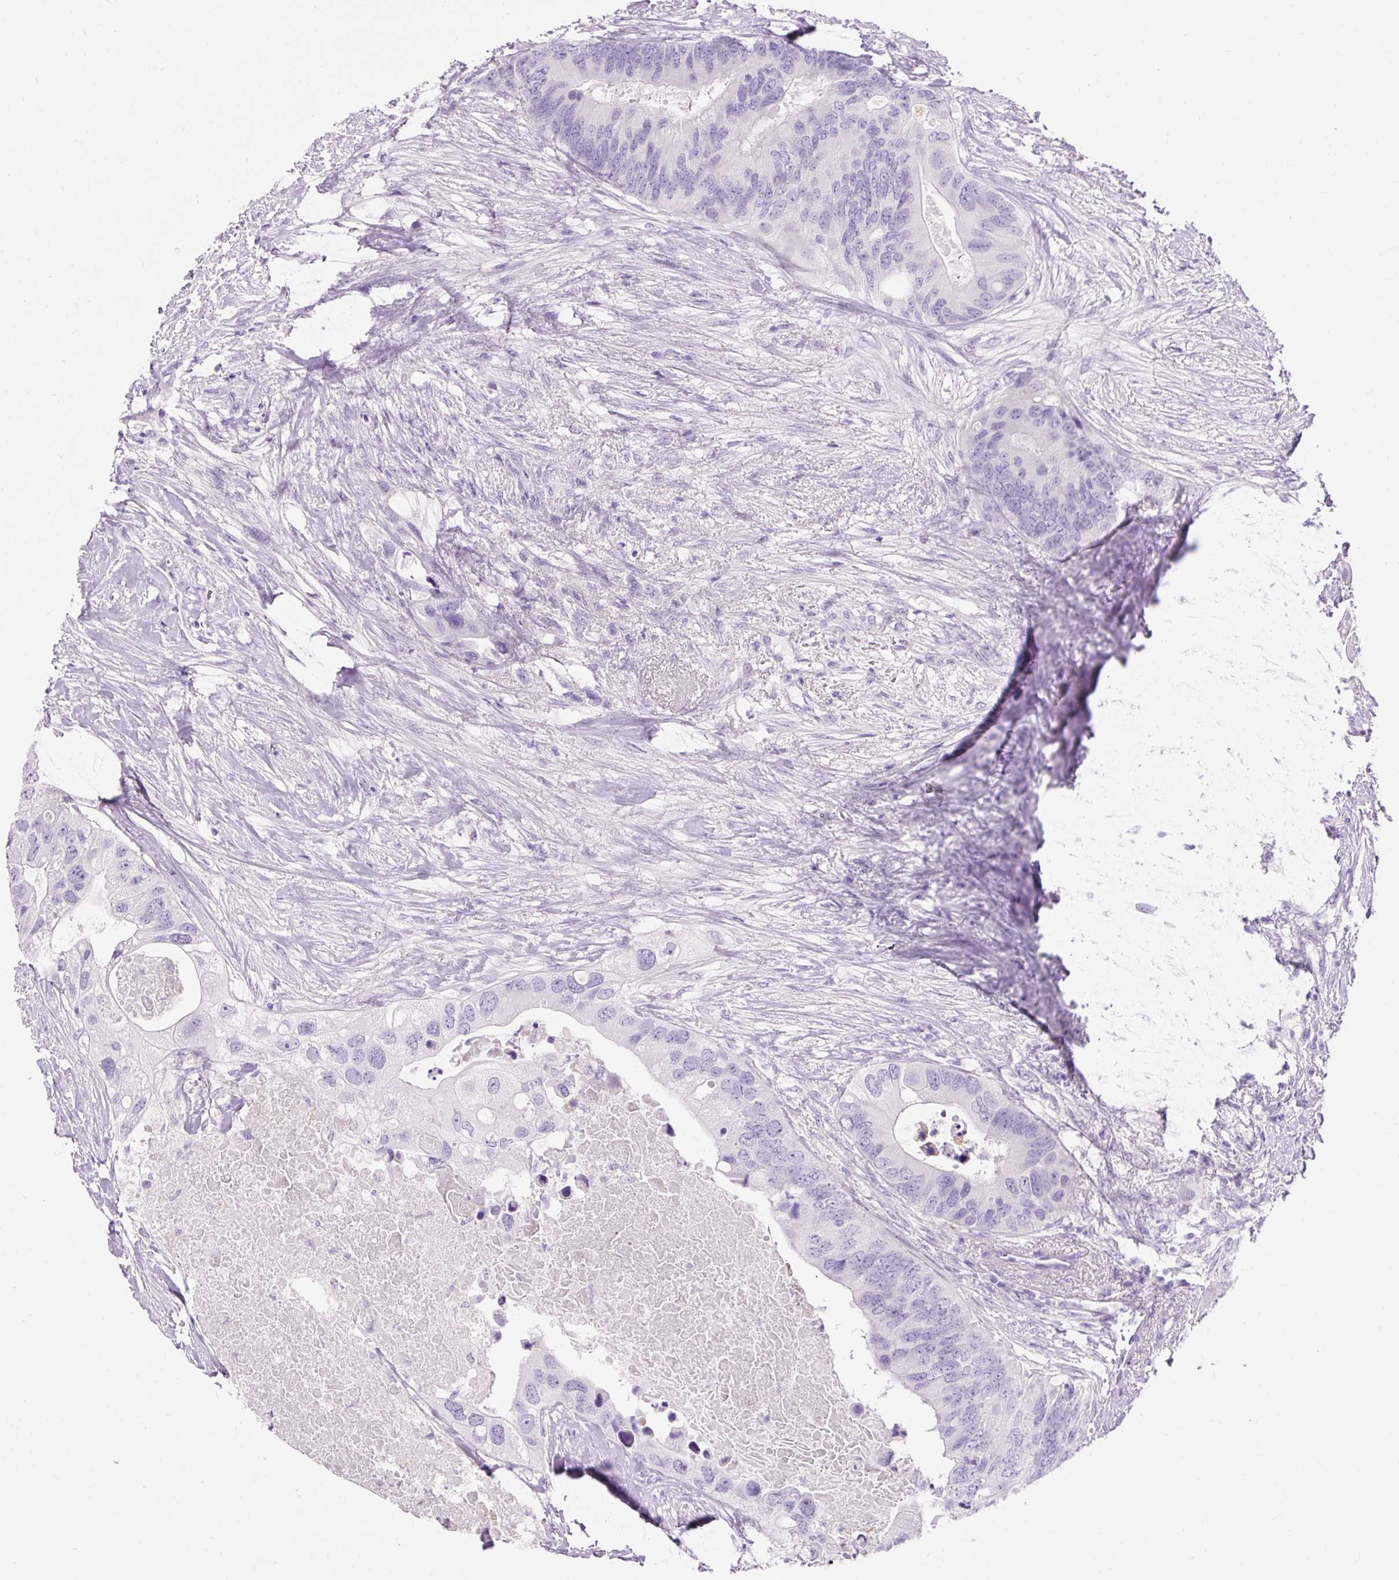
{"staining": {"intensity": "negative", "quantity": "none", "location": "none"}, "tissue": "colorectal cancer", "cell_type": "Tumor cells", "image_type": "cancer", "snomed": [{"axis": "morphology", "description": "Adenocarcinoma, NOS"}, {"axis": "topography", "description": "Colon"}], "caption": "IHC image of neoplastic tissue: colorectal cancer (adenocarcinoma) stained with DAB (3,3'-diaminobenzidine) shows no significant protein expression in tumor cells.", "gene": "CLDN25", "patient": {"sex": "male", "age": 71}}